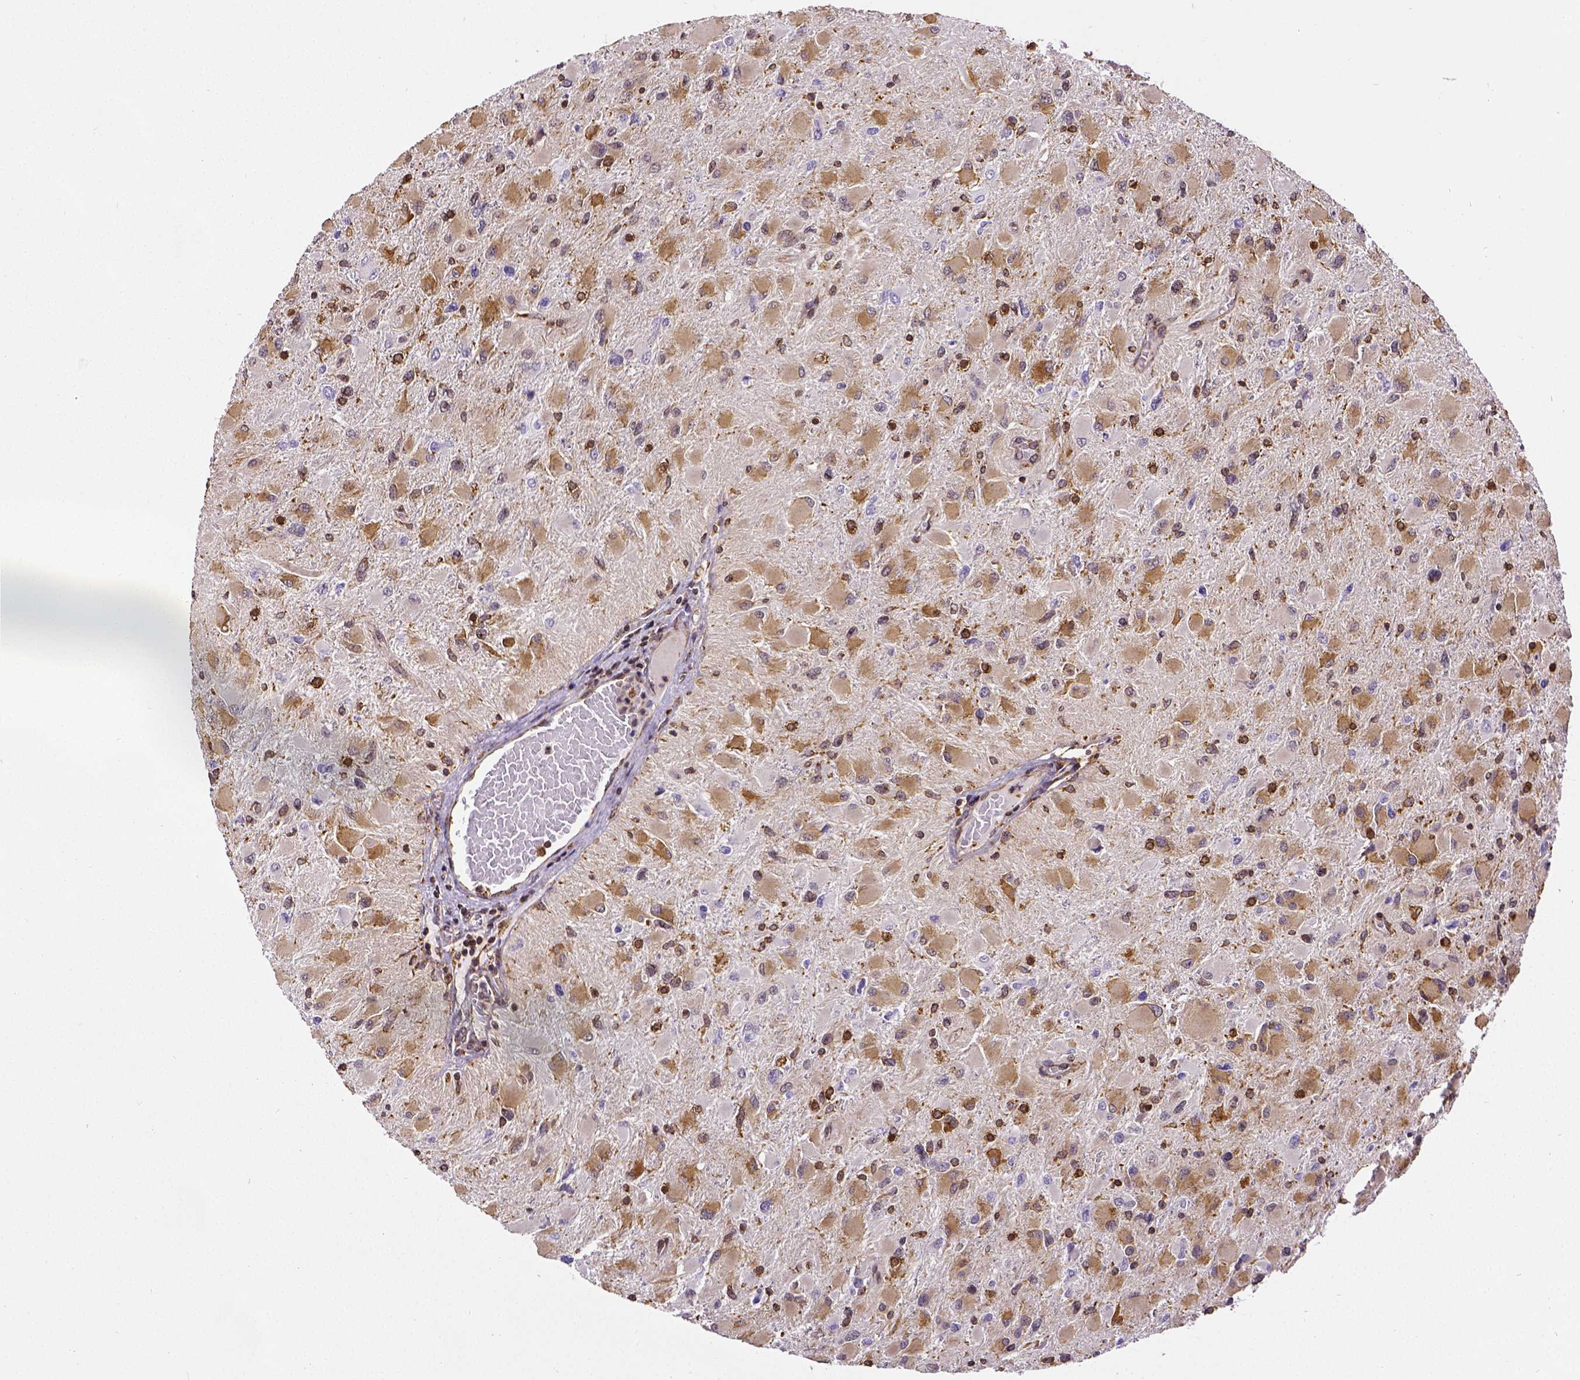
{"staining": {"intensity": "moderate", "quantity": ">75%", "location": "cytoplasmic/membranous"}, "tissue": "glioma", "cell_type": "Tumor cells", "image_type": "cancer", "snomed": [{"axis": "morphology", "description": "Glioma, malignant, High grade"}, {"axis": "topography", "description": "Cerebral cortex"}], "caption": "A high-resolution histopathology image shows IHC staining of glioma, which shows moderate cytoplasmic/membranous expression in about >75% of tumor cells.", "gene": "MTDH", "patient": {"sex": "female", "age": 36}}